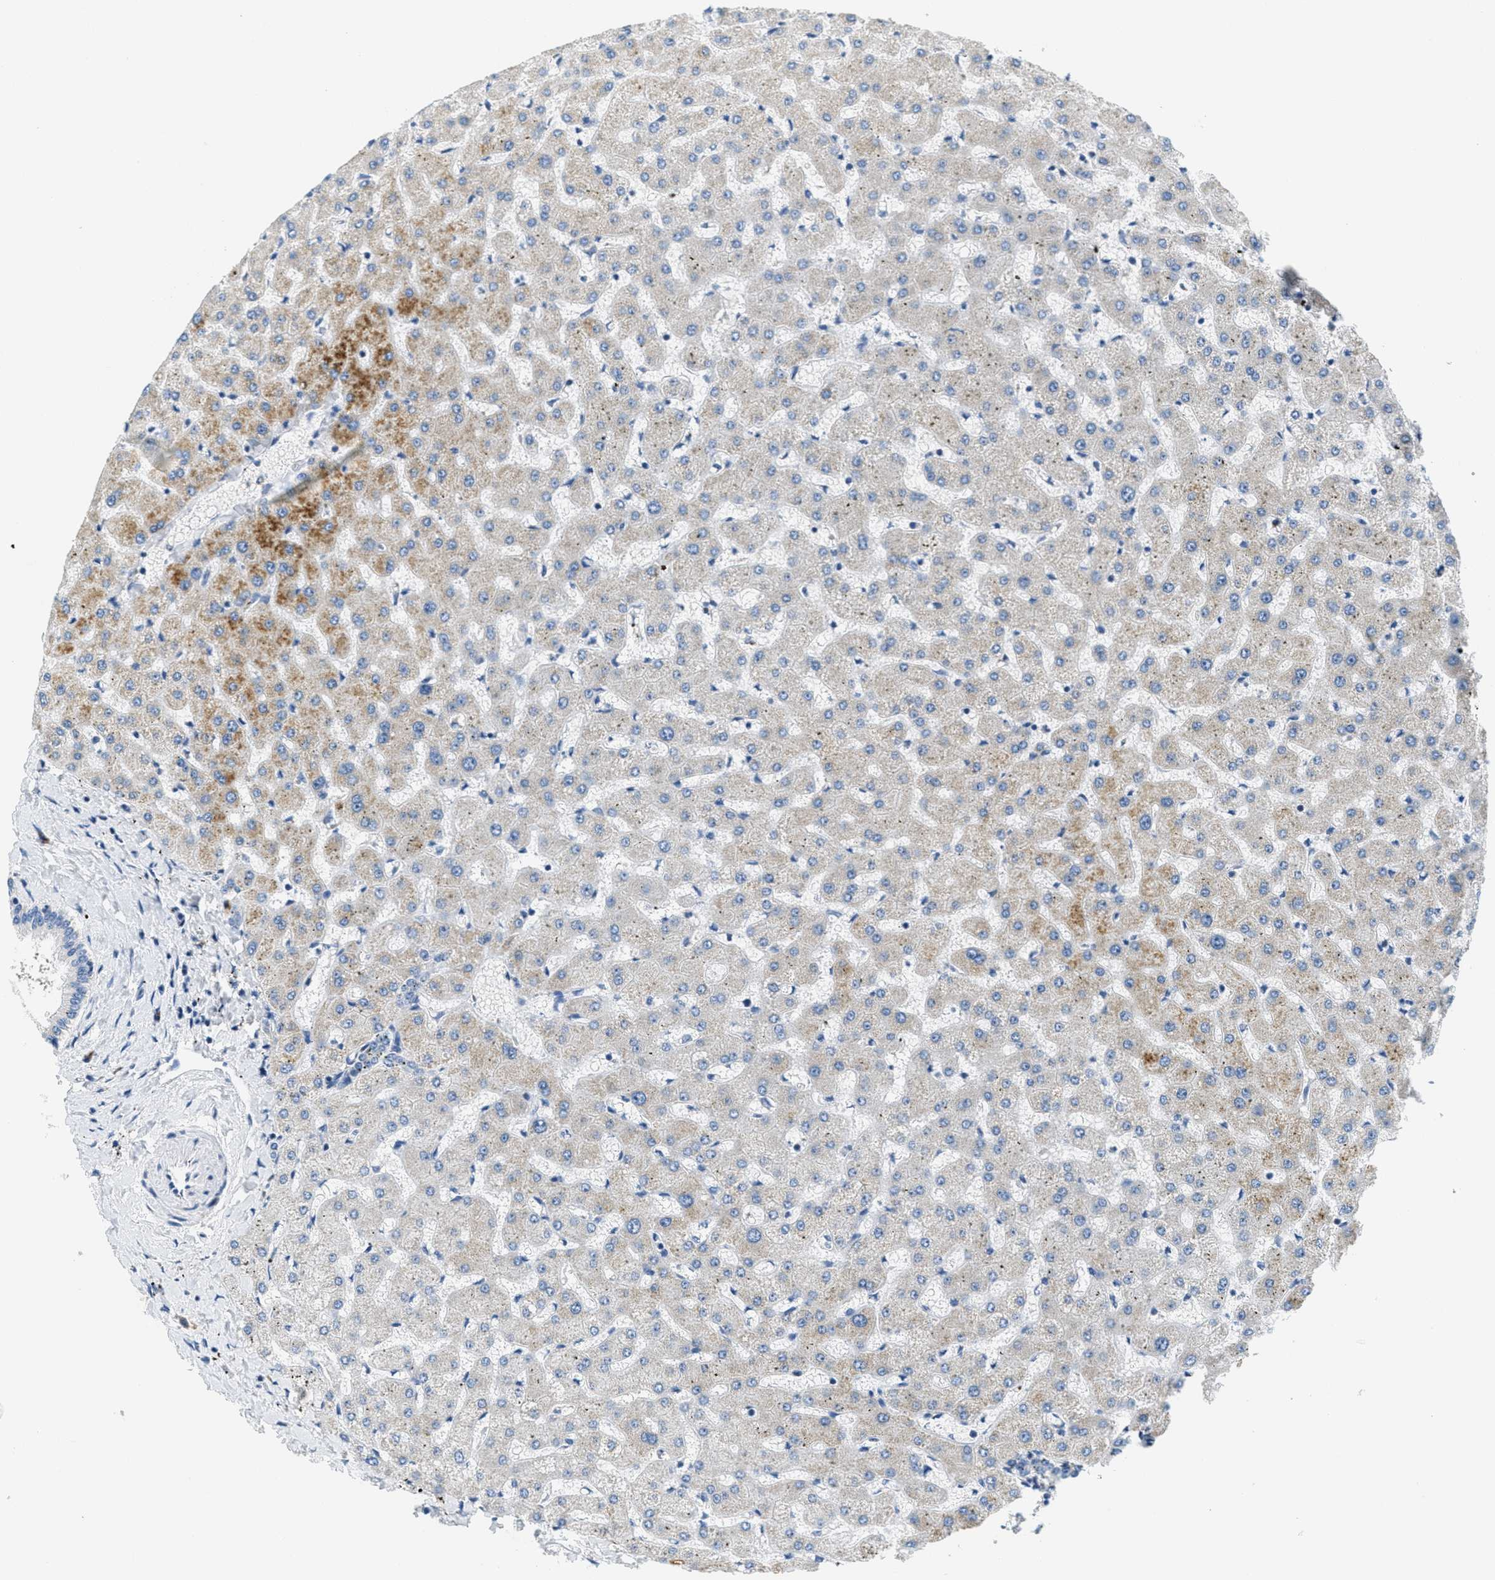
{"staining": {"intensity": "negative", "quantity": "none", "location": "none"}, "tissue": "liver", "cell_type": "Cholangiocytes", "image_type": "normal", "snomed": [{"axis": "morphology", "description": "Normal tissue, NOS"}, {"axis": "topography", "description": "Liver"}], "caption": "A histopathology image of human liver is negative for staining in cholangiocytes. (Brightfield microscopy of DAB immunohistochemistry at high magnification).", "gene": "CA4", "patient": {"sex": "female", "age": 63}}